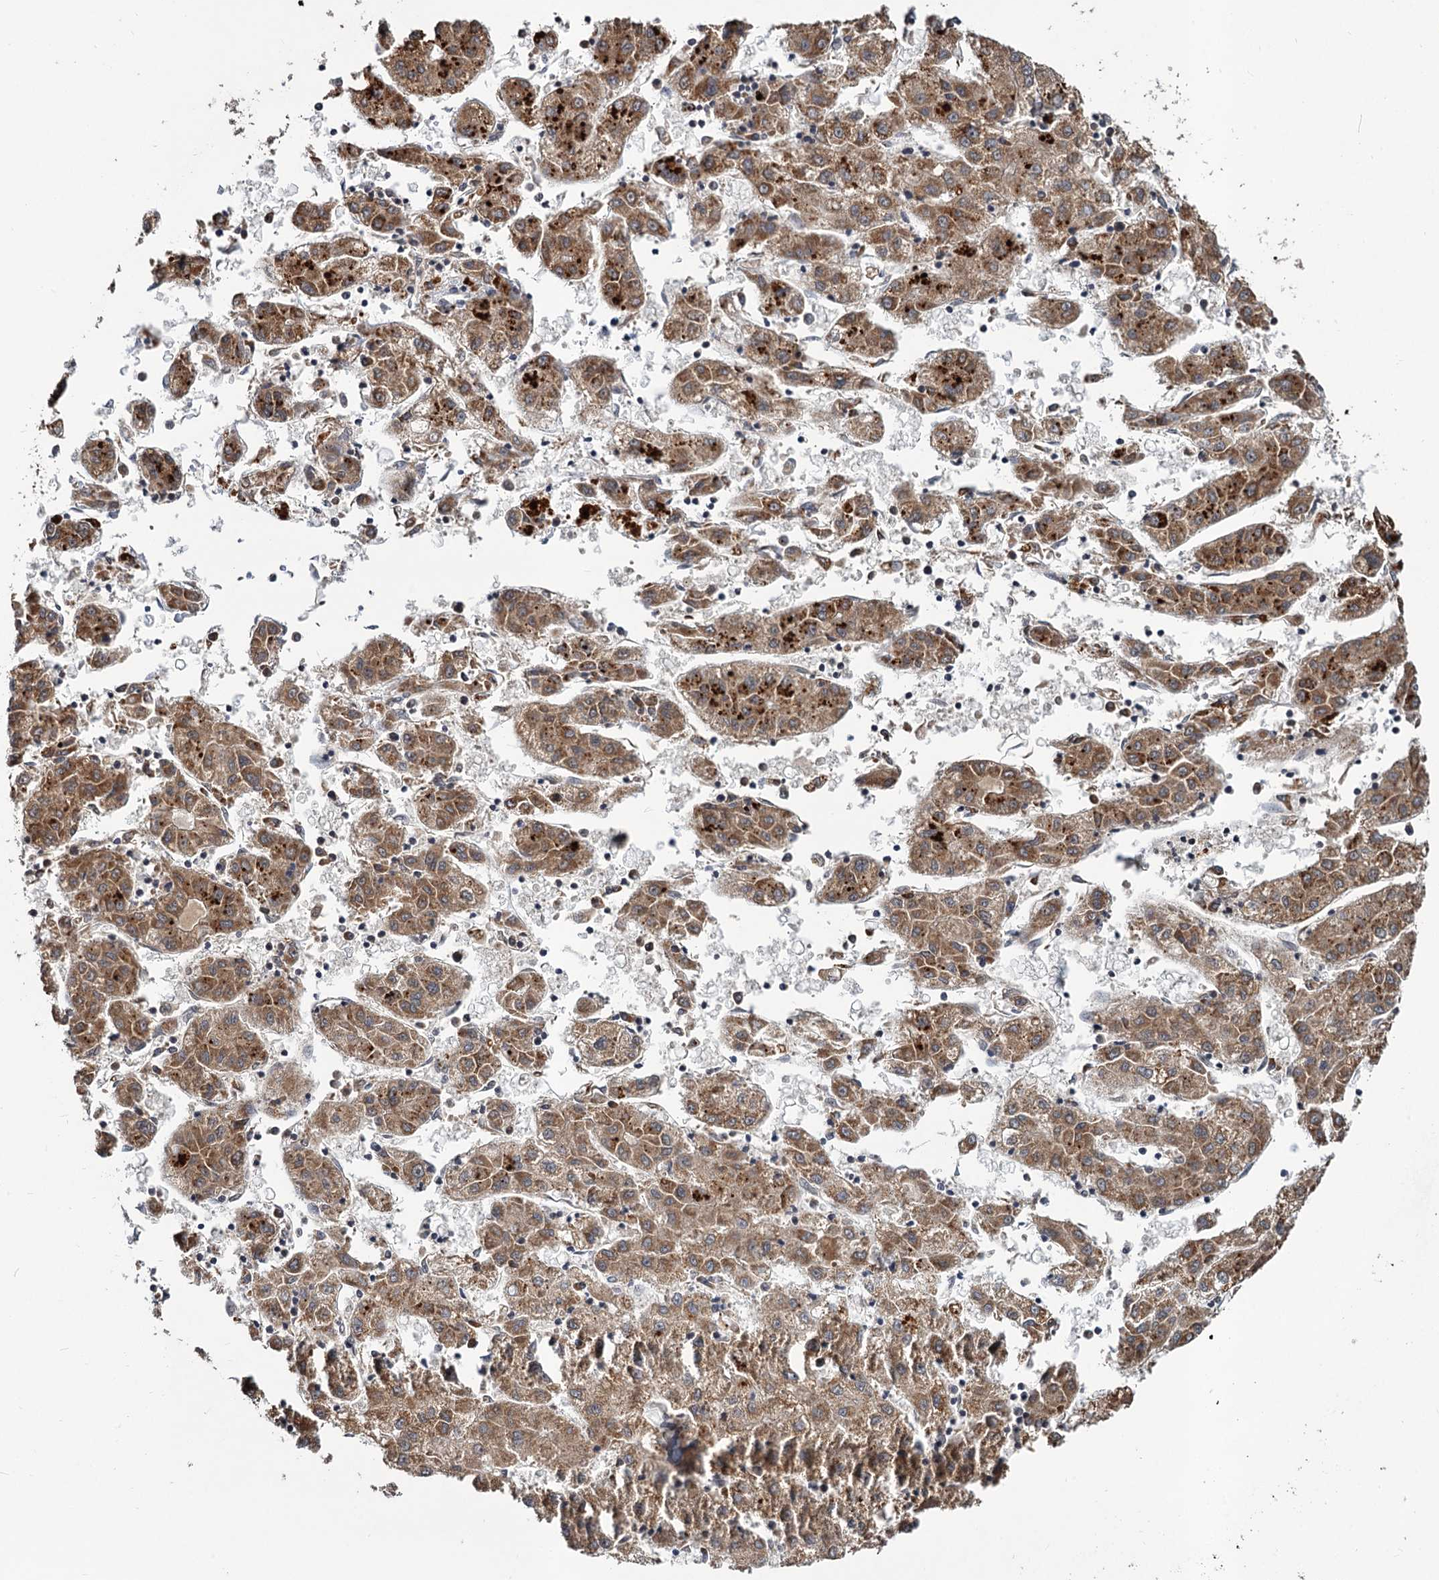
{"staining": {"intensity": "moderate", "quantity": ">75%", "location": "cytoplasmic/membranous"}, "tissue": "liver cancer", "cell_type": "Tumor cells", "image_type": "cancer", "snomed": [{"axis": "morphology", "description": "Carcinoma, Hepatocellular, NOS"}, {"axis": "topography", "description": "Liver"}], "caption": "Human liver cancer (hepatocellular carcinoma) stained for a protein (brown) displays moderate cytoplasmic/membranous positive expression in about >75% of tumor cells.", "gene": "ALKBH7", "patient": {"sex": "male", "age": 72}}